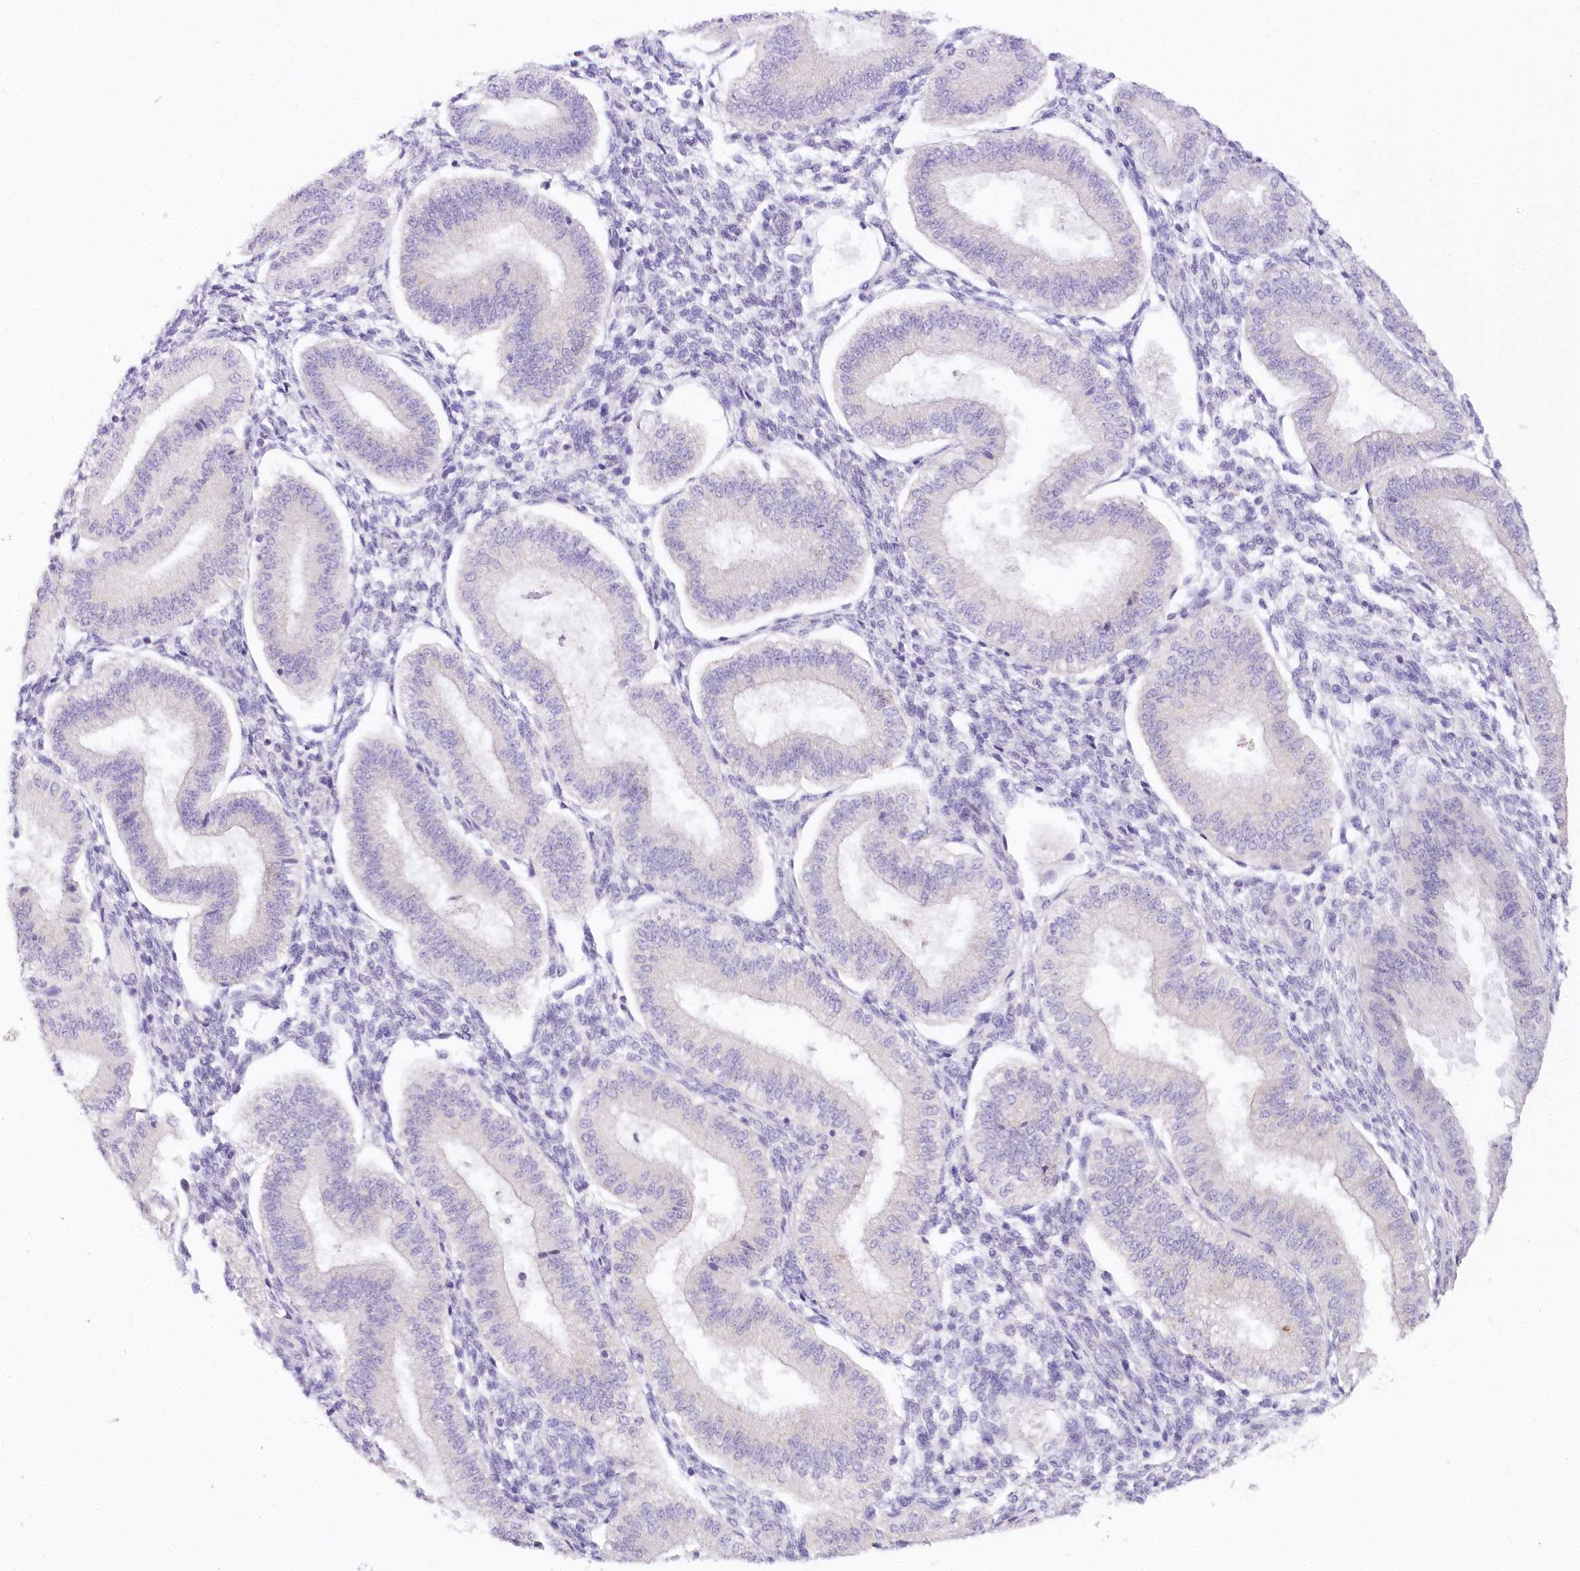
{"staining": {"intensity": "negative", "quantity": "none", "location": "none"}, "tissue": "endometrium", "cell_type": "Cells in endometrial stroma", "image_type": "normal", "snomed": [{"axis": "morphology", "description": "Normal tissue, NOS"}, {"axis": "topography", "description": "Endometrium"}], "caption": "Endometrium stained for a protein using immunohistochemistry (IHC) displays no positivity cells in endometrial stroma.", "gene": "TP53", "patient": {"sex": "female", "age": 39}}